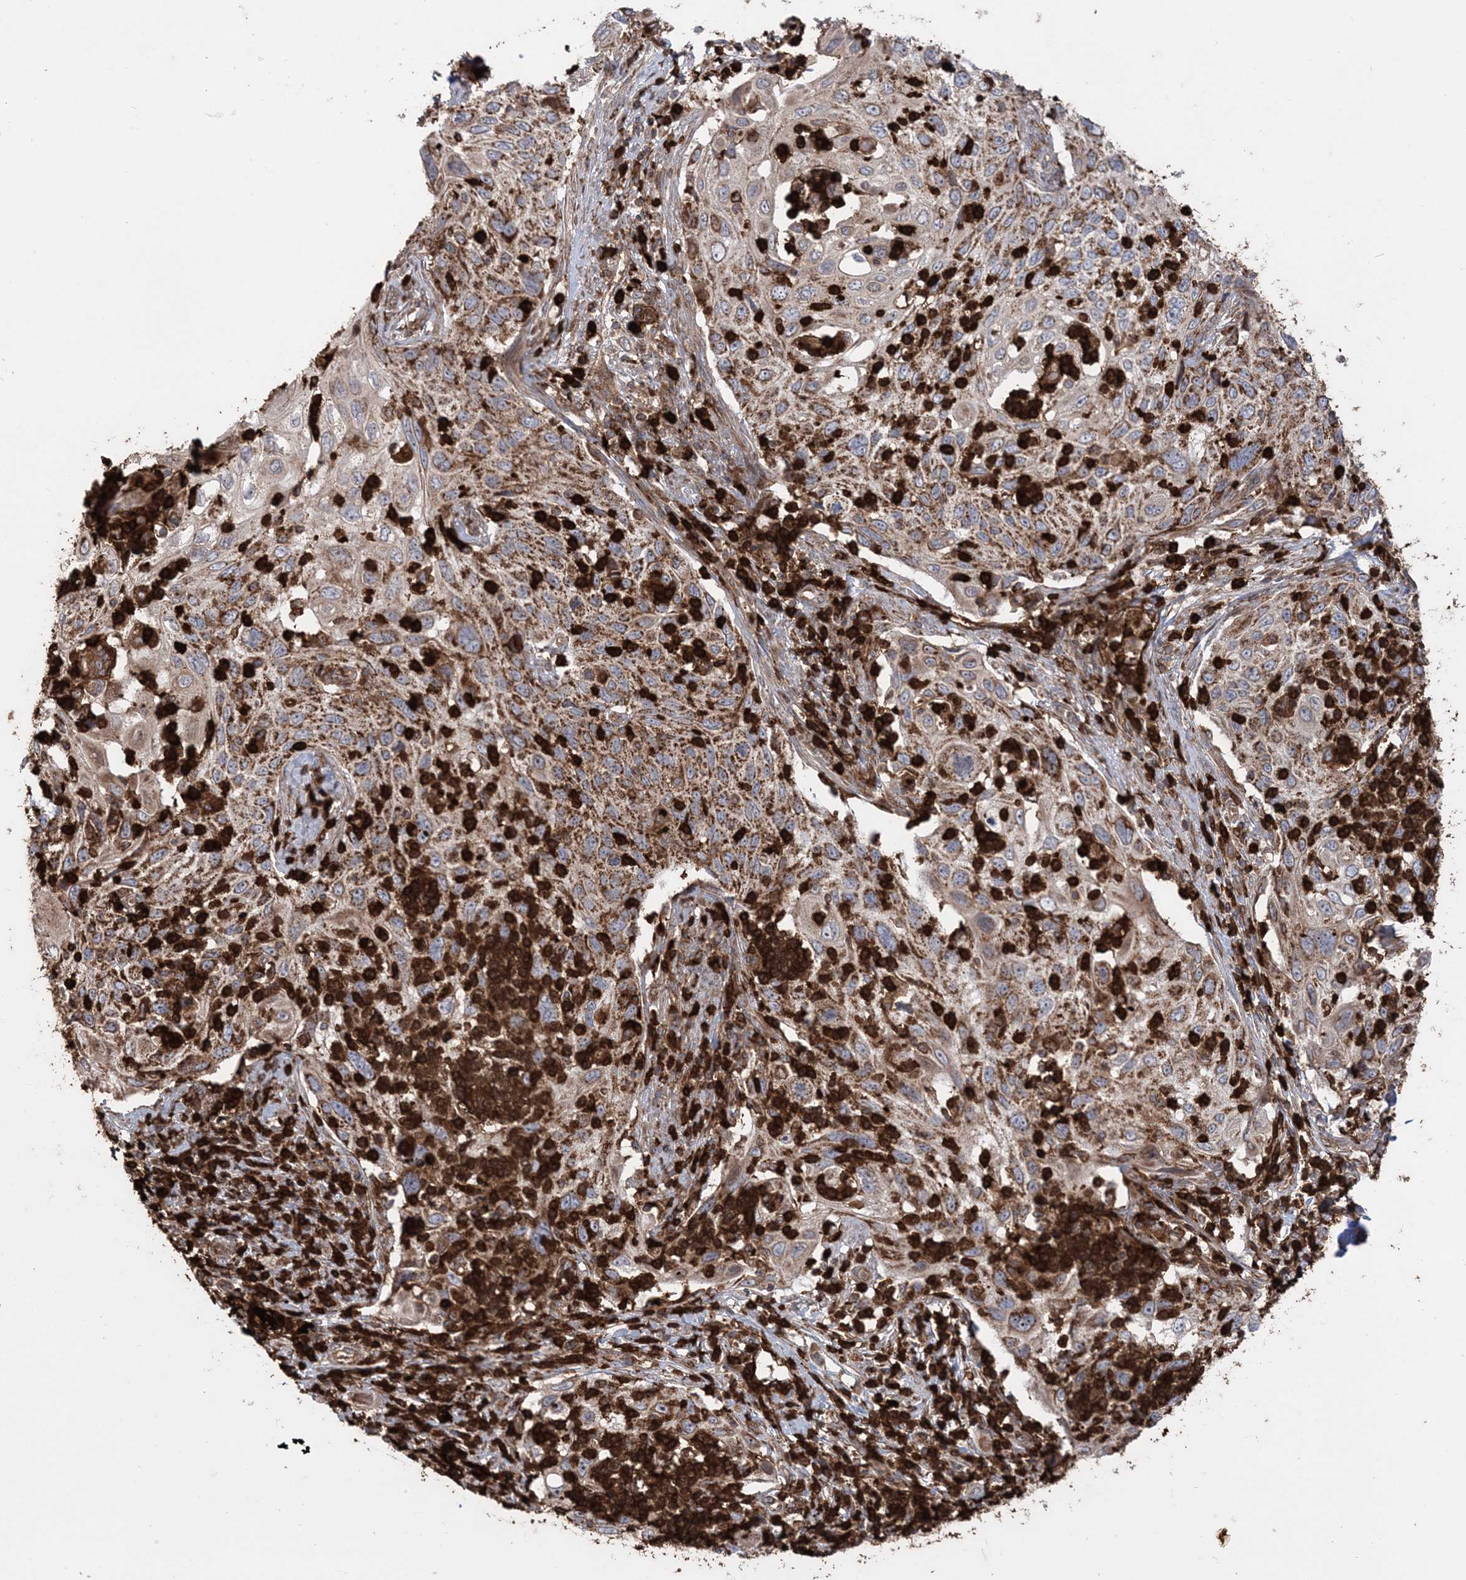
{"staining": {"intensity": "moderate", "quantity": ">75%", "location": "cytoplasmic/membranous"}, "tissue": "cervical cancer", "cell_type": "Tumor cells", "image_type": "cancer", "snomed": [{"axis": "morphology", "description": "Squamous cell carcinoma, NOS"}, {"axis": "topography", "description": "Cervix"}], "caption": "A brown stain shows moderate cytoplasmic/membranous expression of a protein in human squamous cell carcinoma (cervical) tumor cells.", "gene": "LRPPRC", "patient": {"sex": "female", "age": 70}}